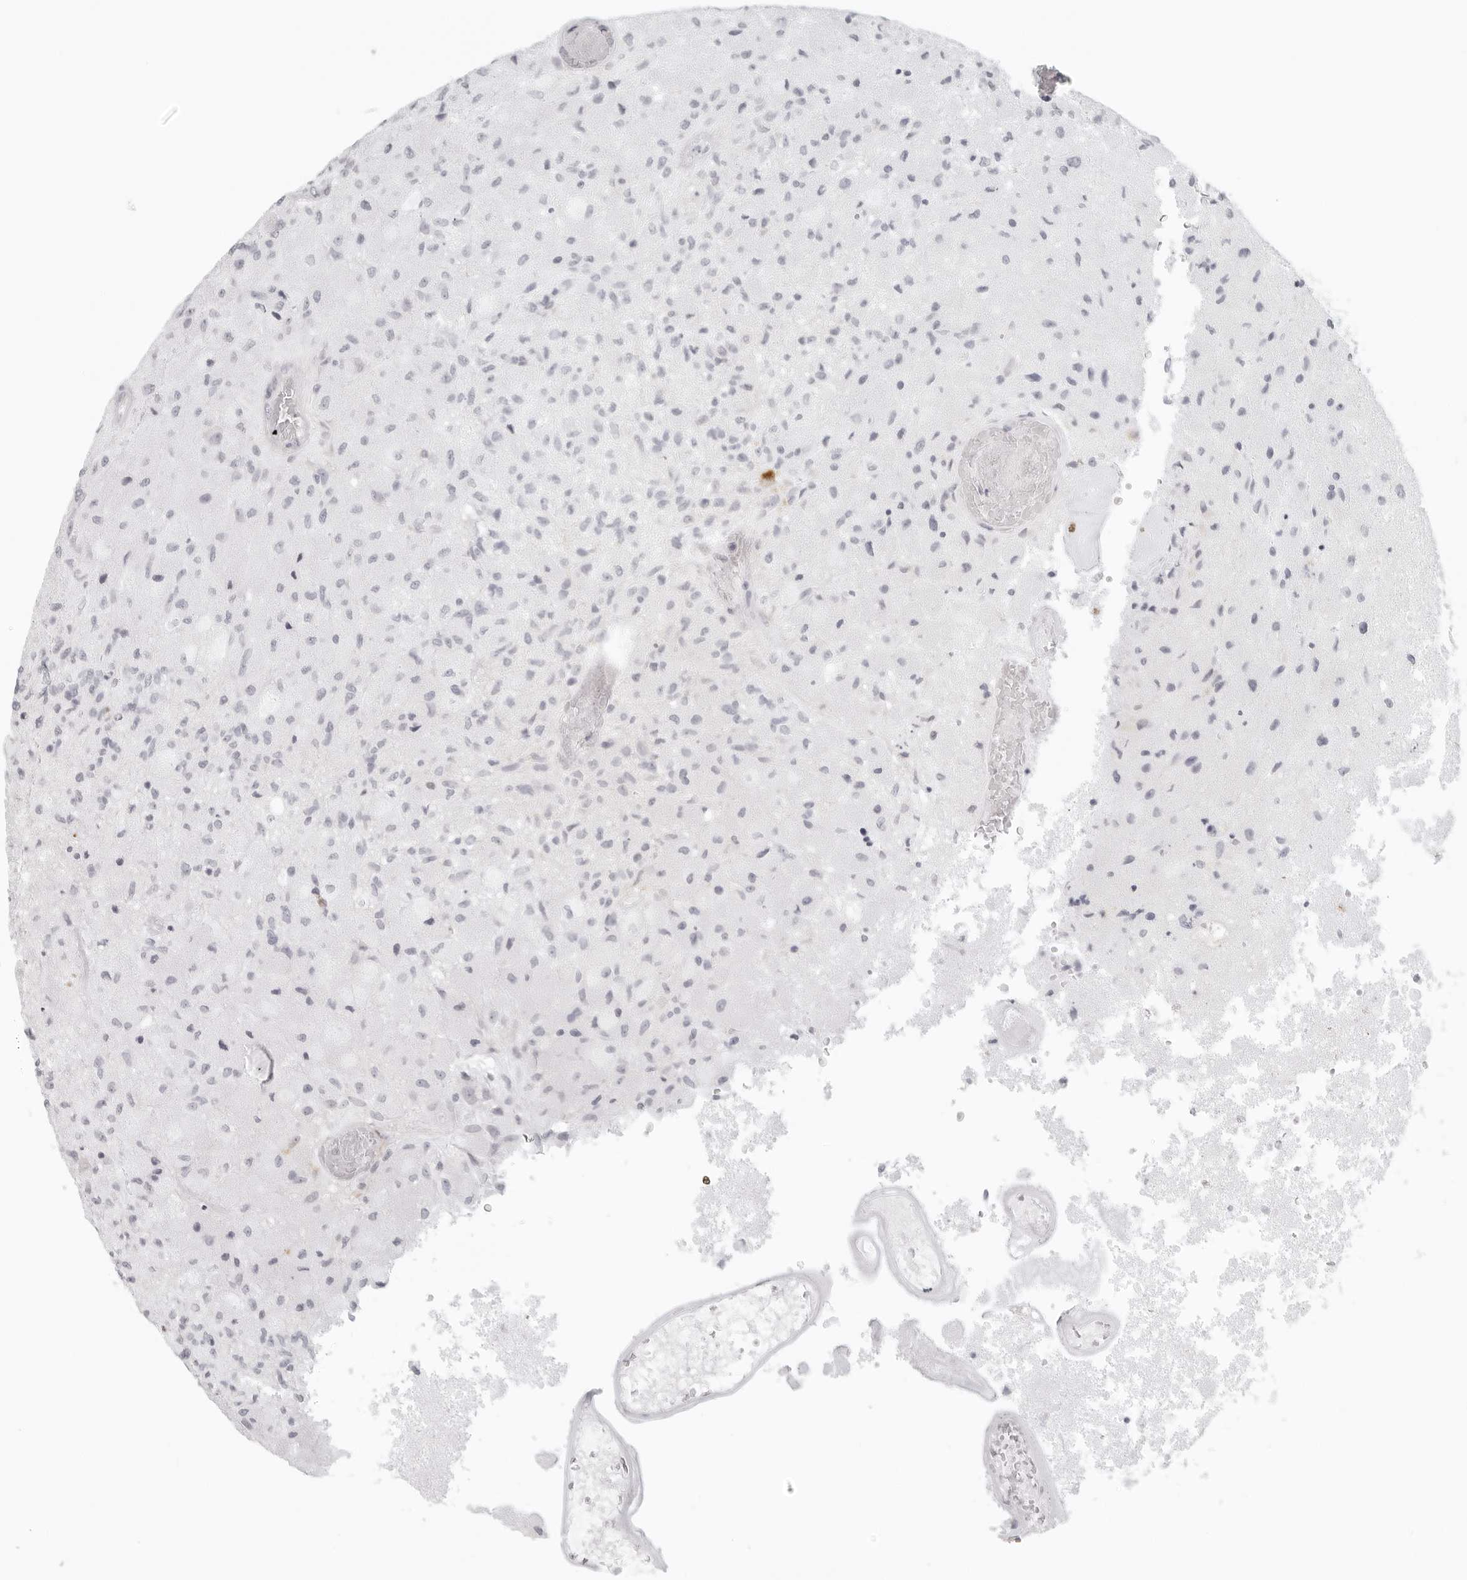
{"staining": {"intensity": "negative", "quantity": "none", "location": "none"}, "tissue": "glioma", "cell_type": "Tumor cells", "image_type": "cancer", "snomed": [{"axis": "morphology", "description": "Normal tissue, NOS"}, {"axis": "morphology", "description": "Glioma, malignant, High grade"}, {"axis": "topography", "description": "Cerebral cortex"}], "caption": "High magnification brightfield microscopy of glioma stained with DAB (3,3'-diaminobenzidine) (brown) and counterstained with hematoxylin (blue): tumor cells show no significant expression.", "gene": "RPS6KC1", "patient": {"sex": "male", "age": 77}}